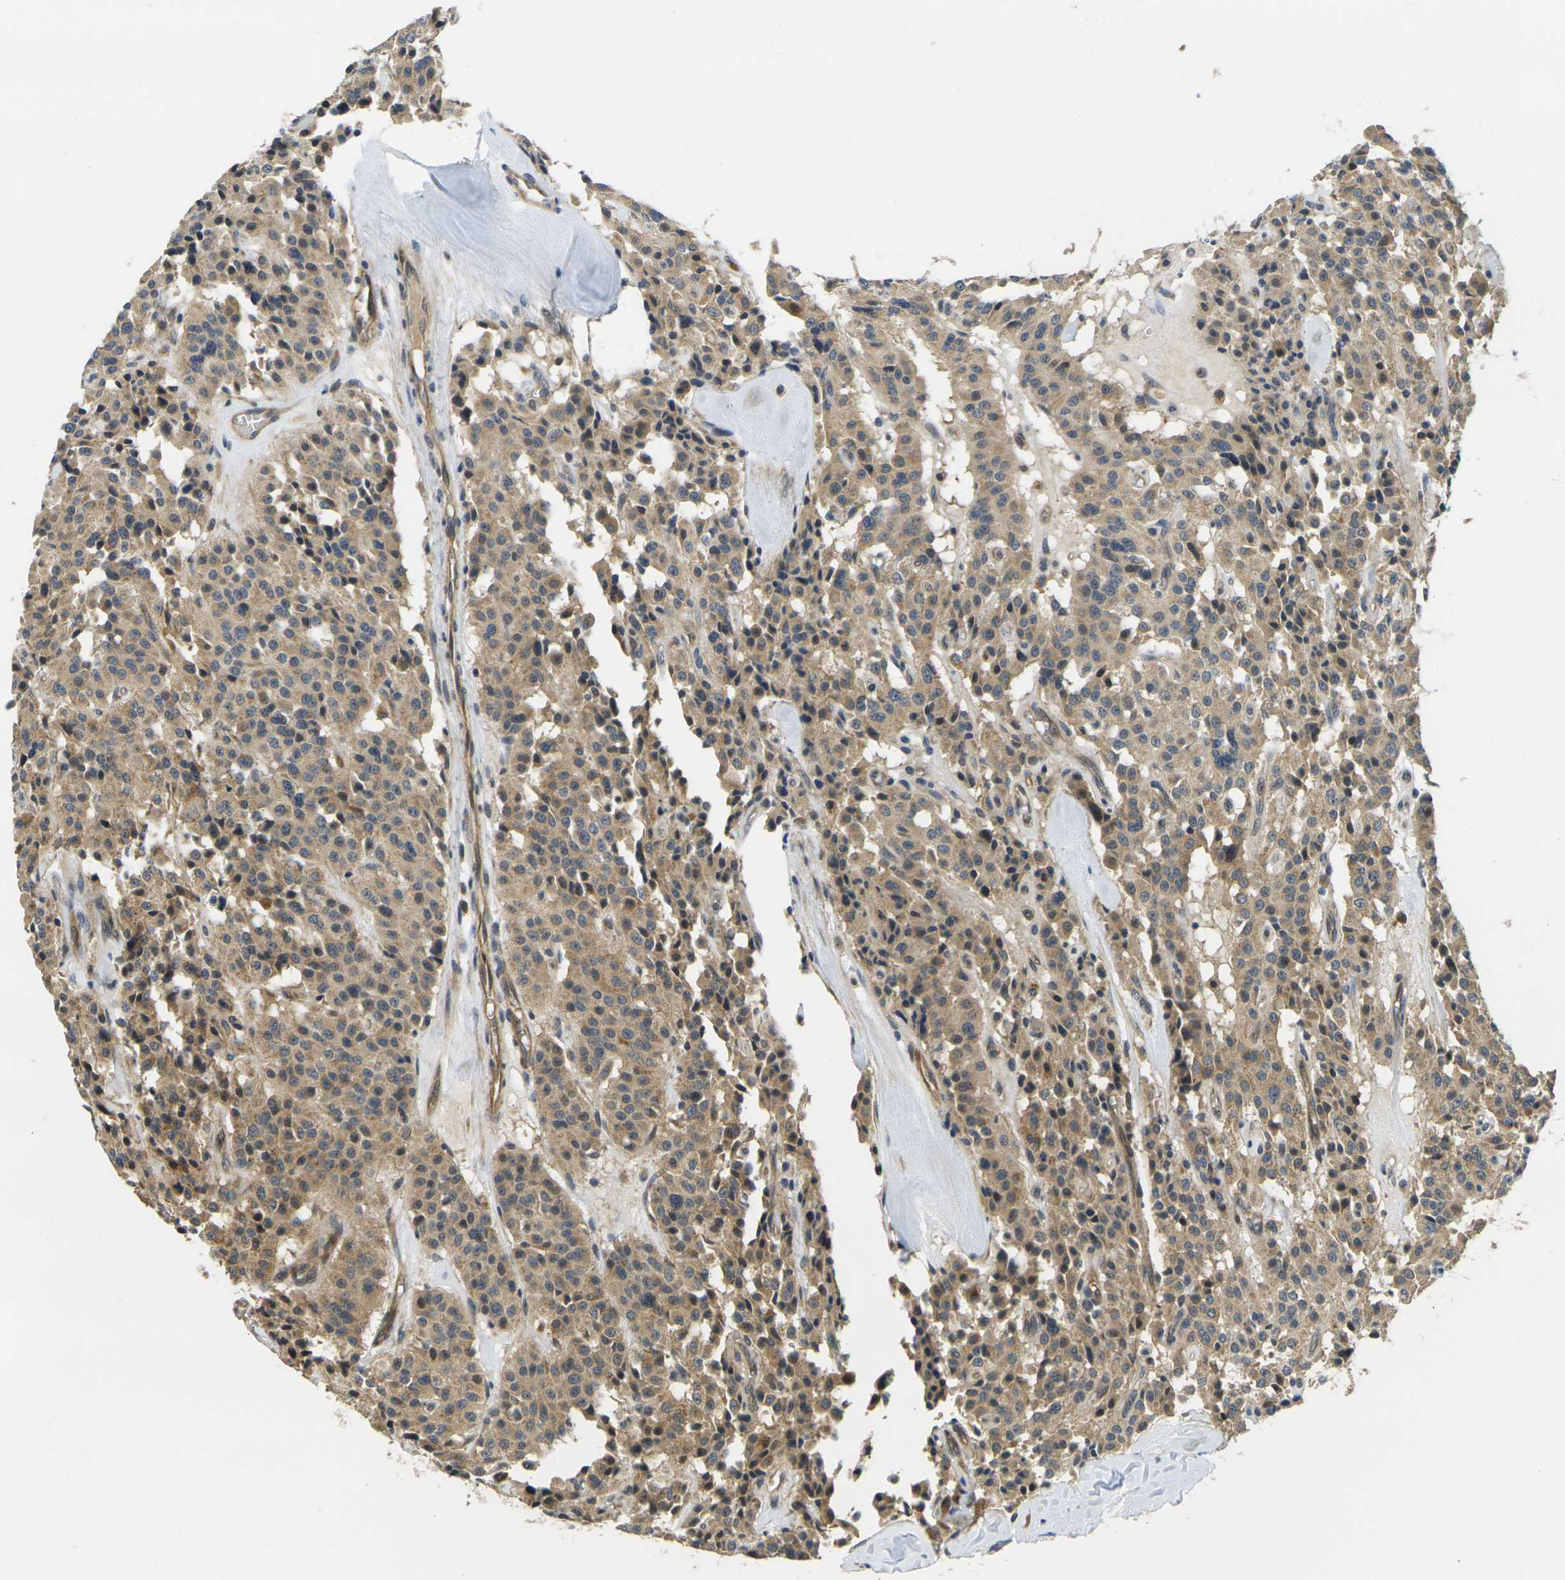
{"staining": {"intensity": "moderate", "quantity": ">75%", "location": "cytoplasmic/membranous"}, "tissue": "carcinoid", "cell_type": "Tumor cells", "image_type": "cancer", "snomed": [{"axis": "morphology", "description": "Carcinoid, malignant, NOS"}, {"axis": "topography", "description": "Lung"}], "caption": "Immunohistochemistry image of neoplastic tissue: carcinoid stained using immunohistochemistry shows medium levels of moderate protein expression localized specifically in the cytoplasmic/membranous of tumor cells, appearing as a cytoplasmic/membranous brown color.", "gene": "MINAR2", "patient": {"sex": "male", "age": 30}}